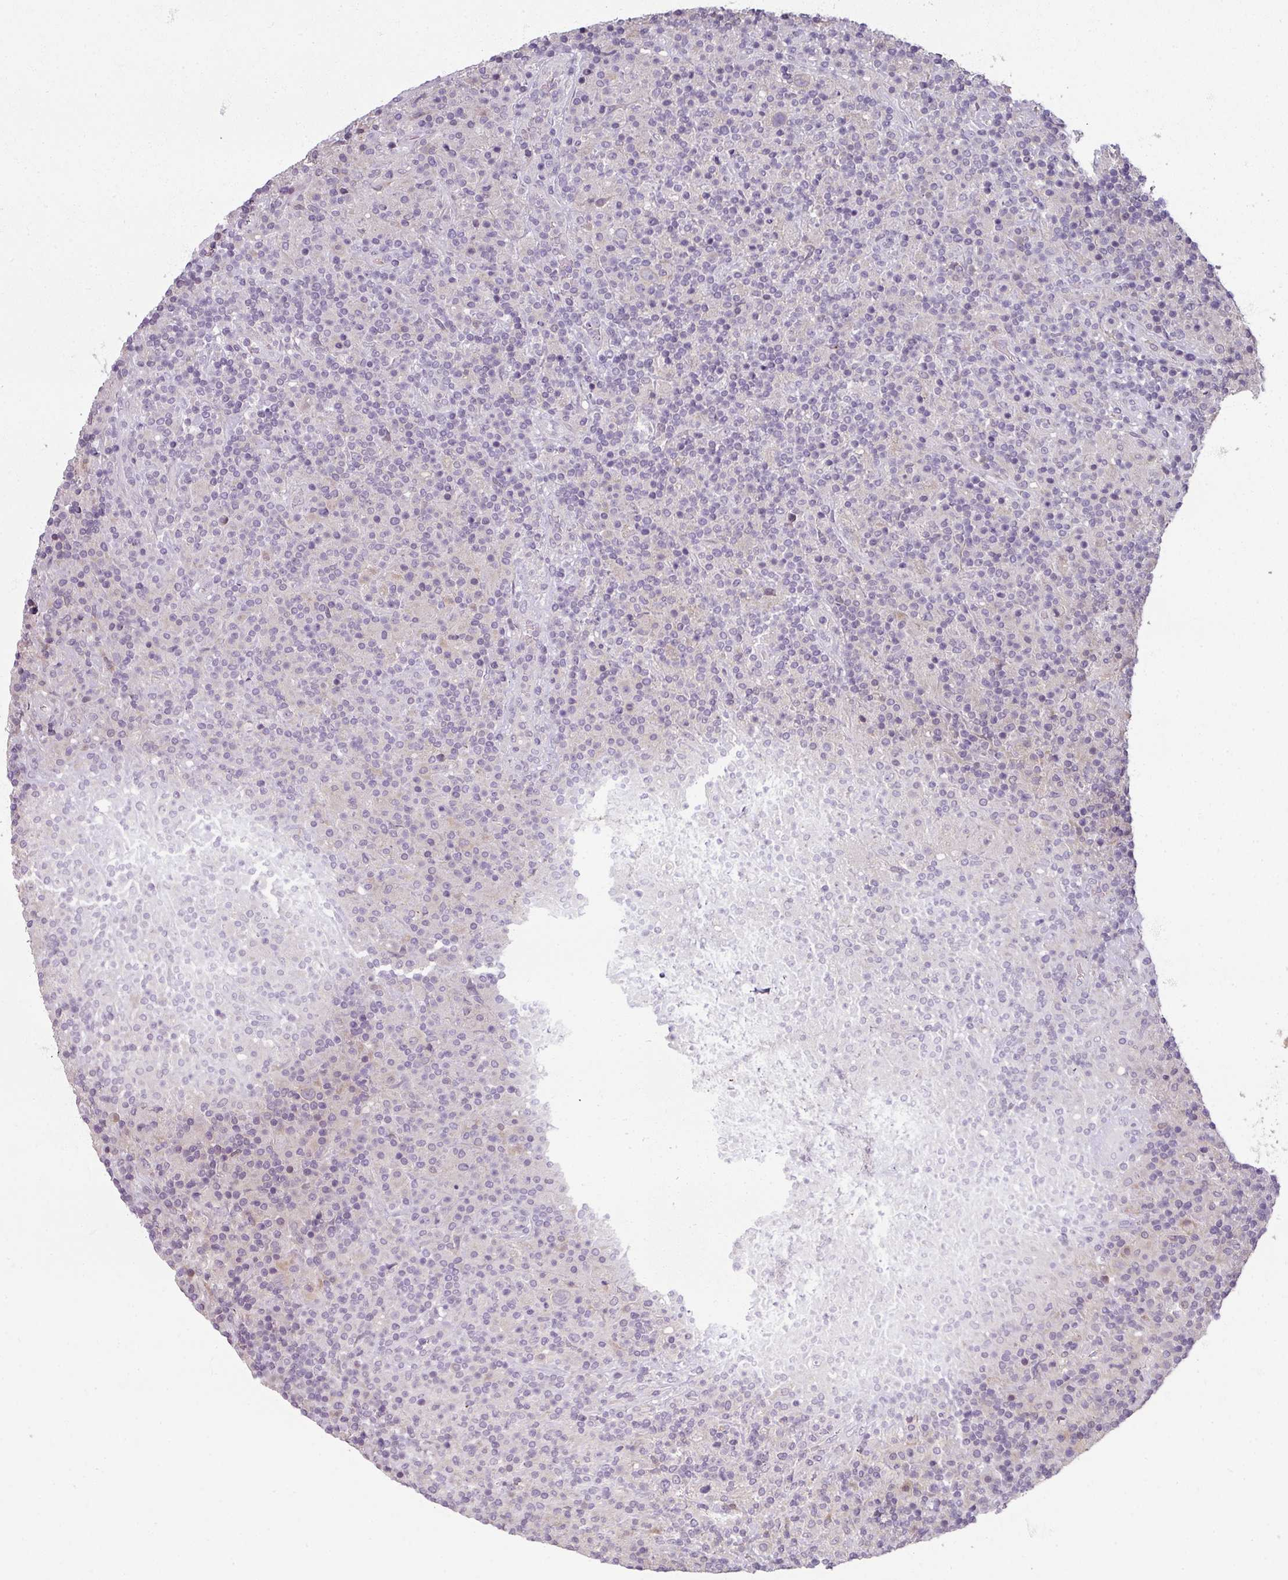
{"staining": {"intensity": "negative", "quantity": "none", "location": "none"}, "tissue": "lymphoma", "cell_type": "Tumor cells", "image_type": "cancer", "snomed": [{"axis": "morphology", "description": "Hodgkin's disease, NOS"}, {"axis": "topography", "description": "Lymph node"}], "caption": "The IHC histopathology image has no significant positivity in tumor cells of Hodgkin's disease tissue.", "gene": "MYMK", "patient": {"sex": "male", "age": 70}}